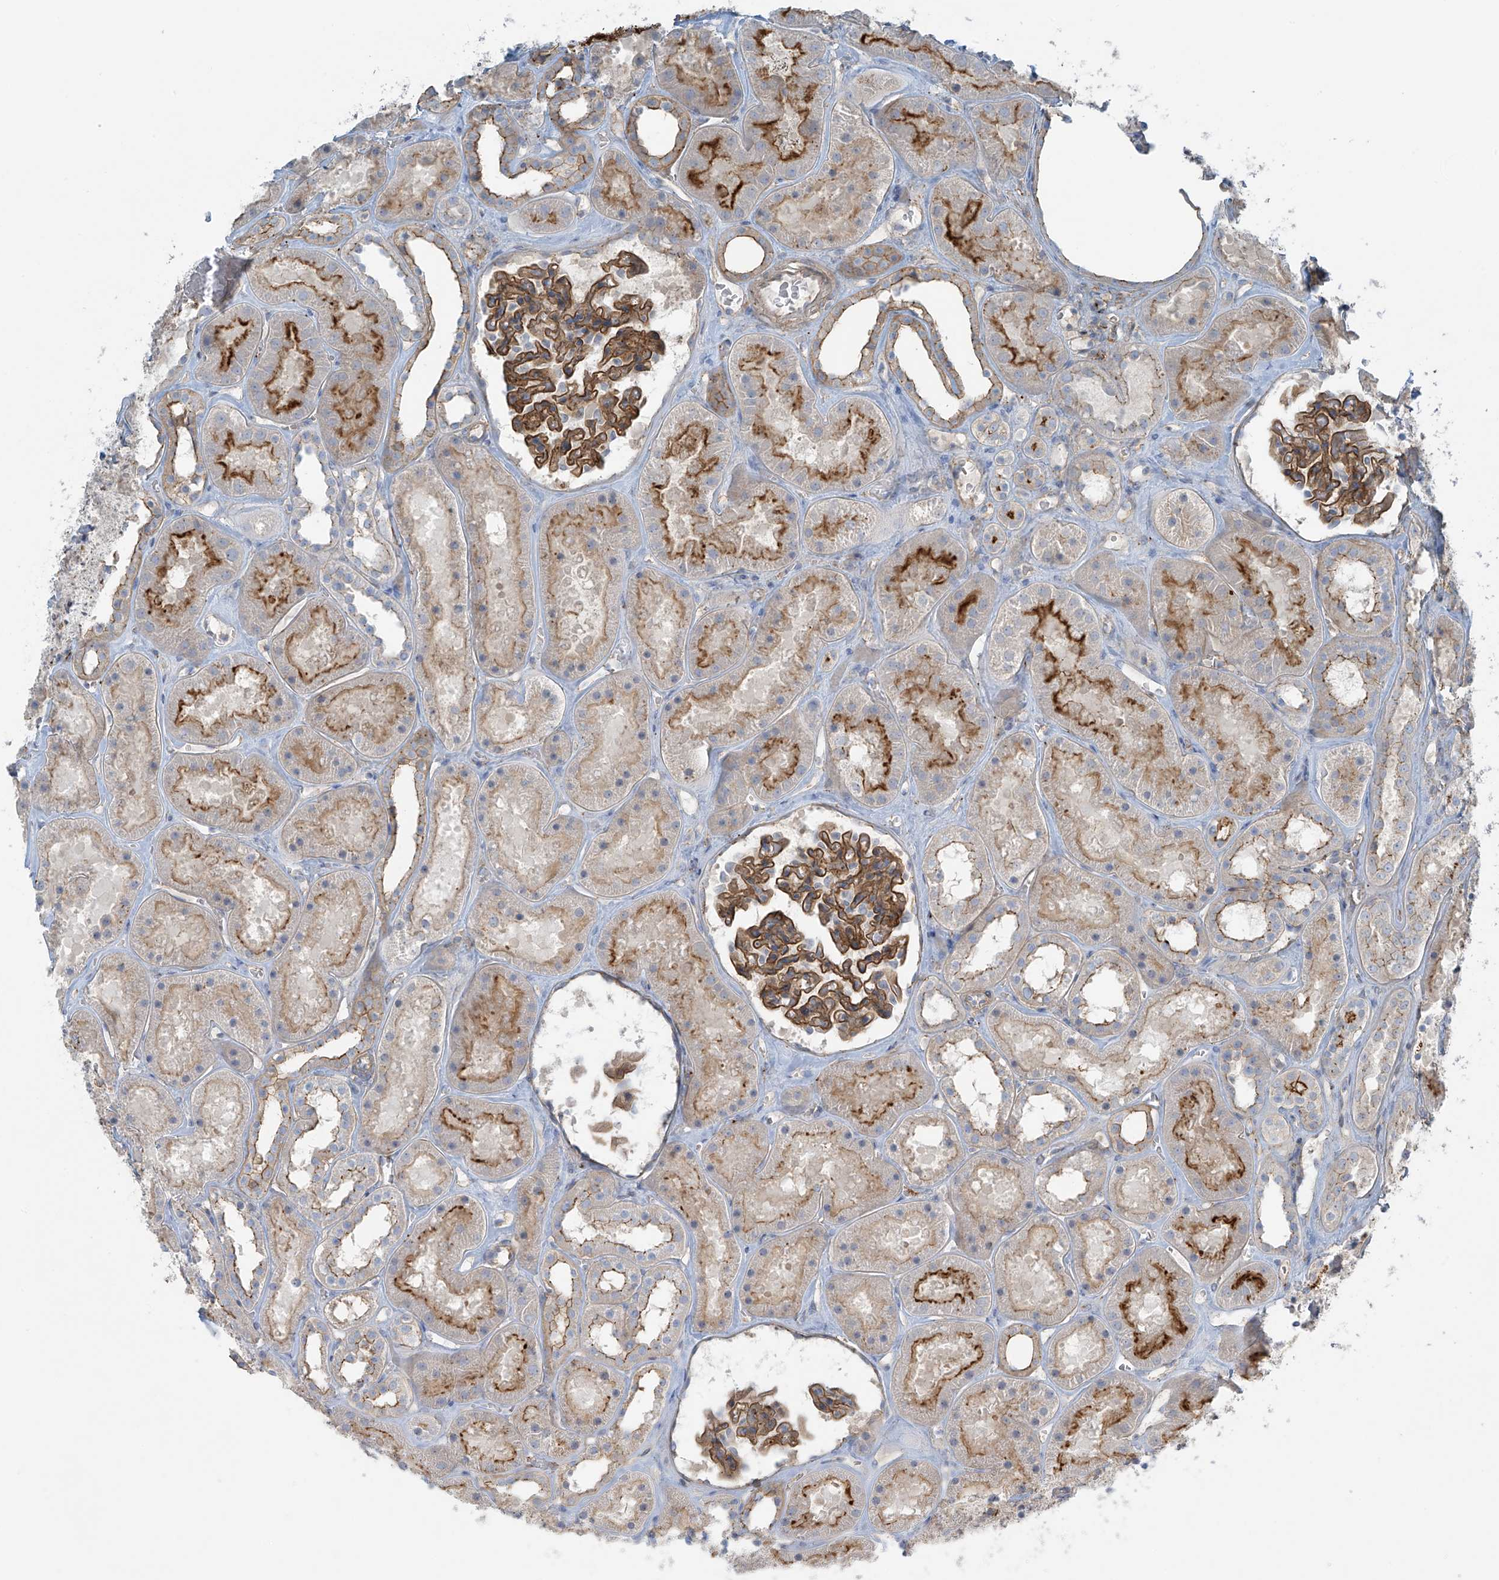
{"staining": {"intensity": "strong", "quantity": ">75%", "location": "cytoplasmic/membranous"}, "tissue": "kidney", "cell_type": "Cells in glomeruli", "image_type": "normal", "snomed": [{"axis": "morphology", "description": "Normal tissue, NOS"}, {"axis": "topography", "description": "Kidney"}], "caption": "An immunohistochemistry (IHC) image of normal tissue is shown. Protein staining in brown shows strong cytoplasmic/membranous positivity in kidney within cells in glomeruli.", "gene": "SLC9A2", "patient": {"sex": "female", "age": 41}}